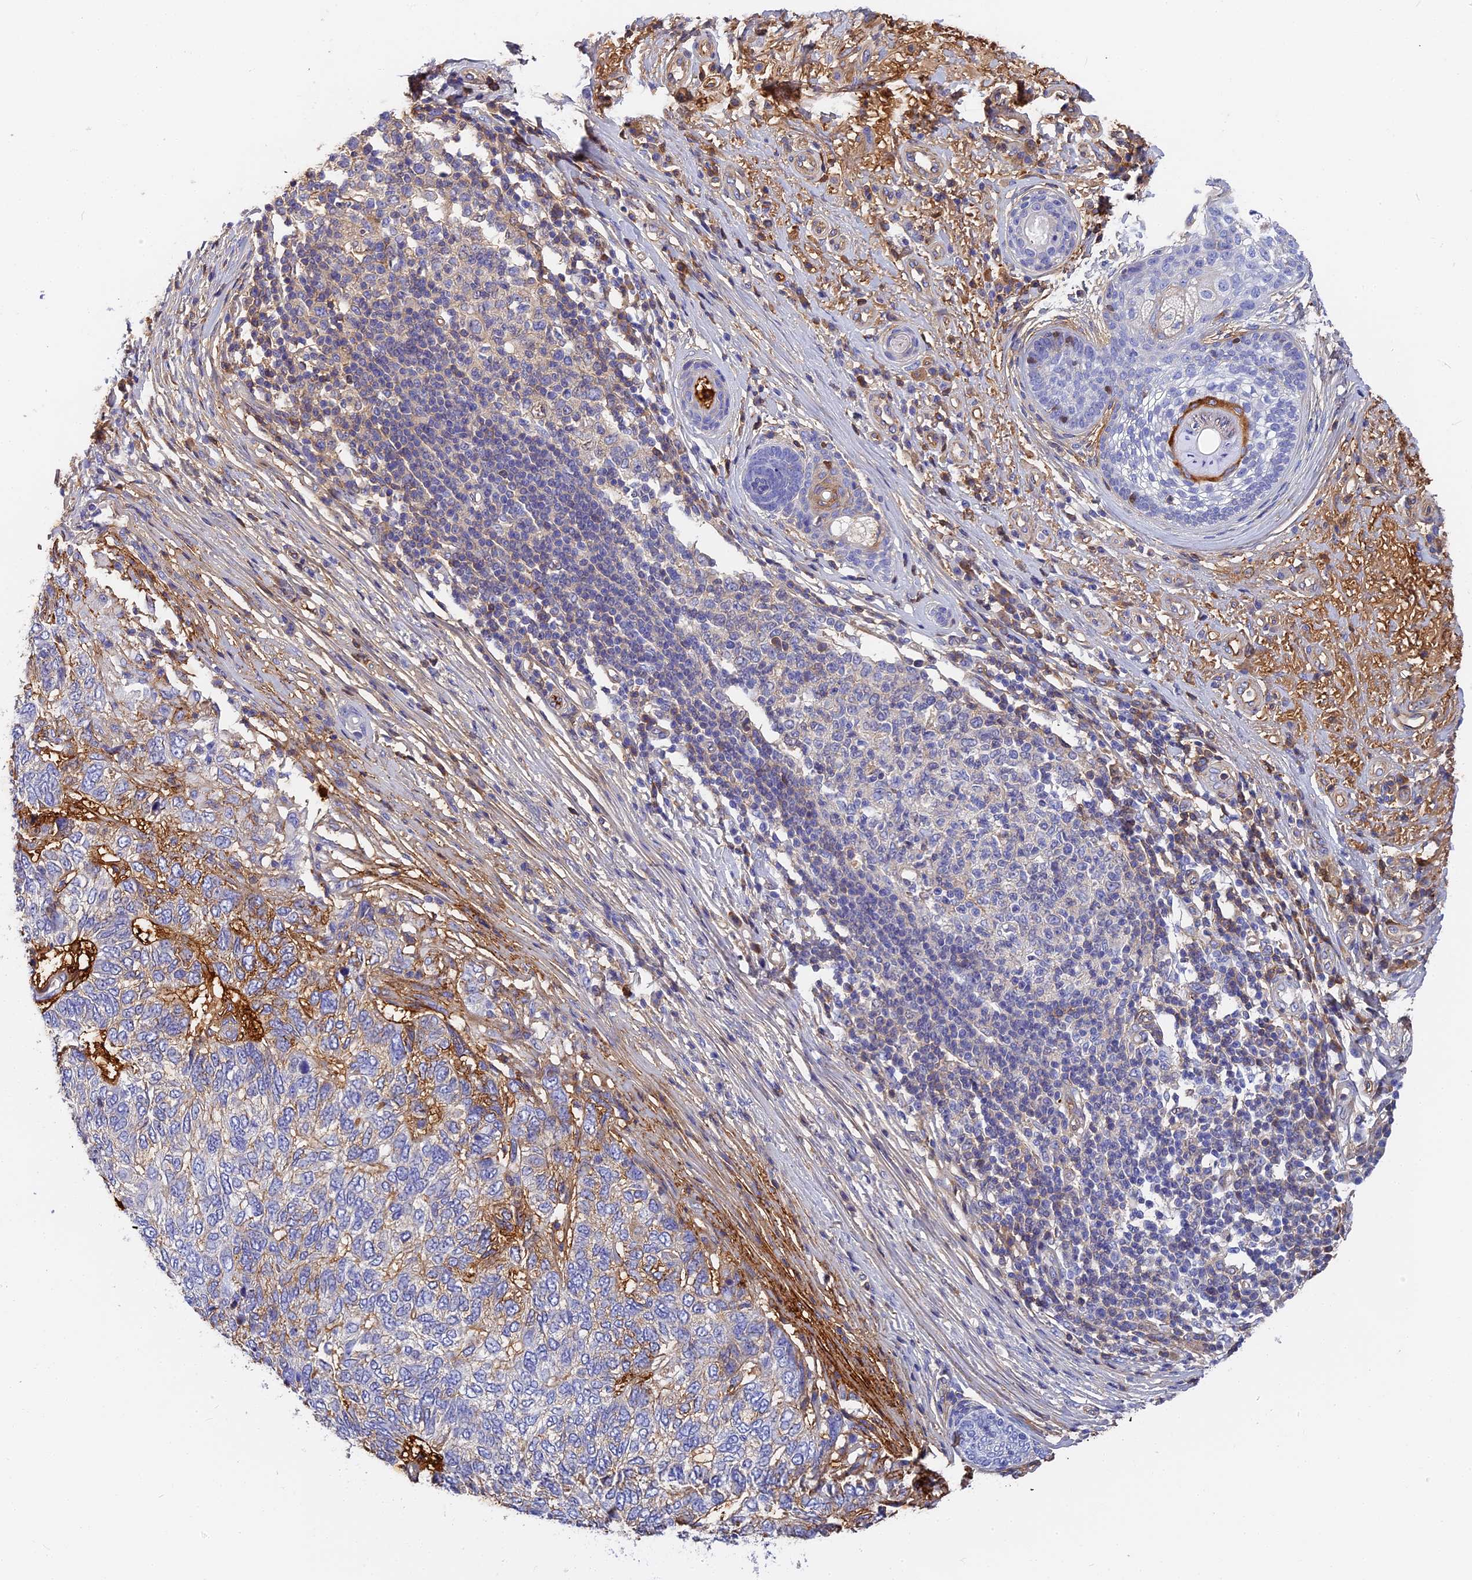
{"staining": {"intensity": "moderate", "quantity": "<25%", "location": "cytoplasmic/membranous"}, "tissue": "skin cancer", "cell_type": "Tumor cells", "image_type": "cancer", "snomed": [{"axis": "morphology", "description": "Basal cell carcinoma"}, {"axis": "topography", "description": "Skin"}], "caption": "Basal cell carcinoma (skin) stained with immunohistochemistry (IHC) demonstrates moderate cytoplasmic/membranous staining in about <25% of tumor cells.", "gene": "ITIH1", "patient": {"sex": "female", "age": 65}}